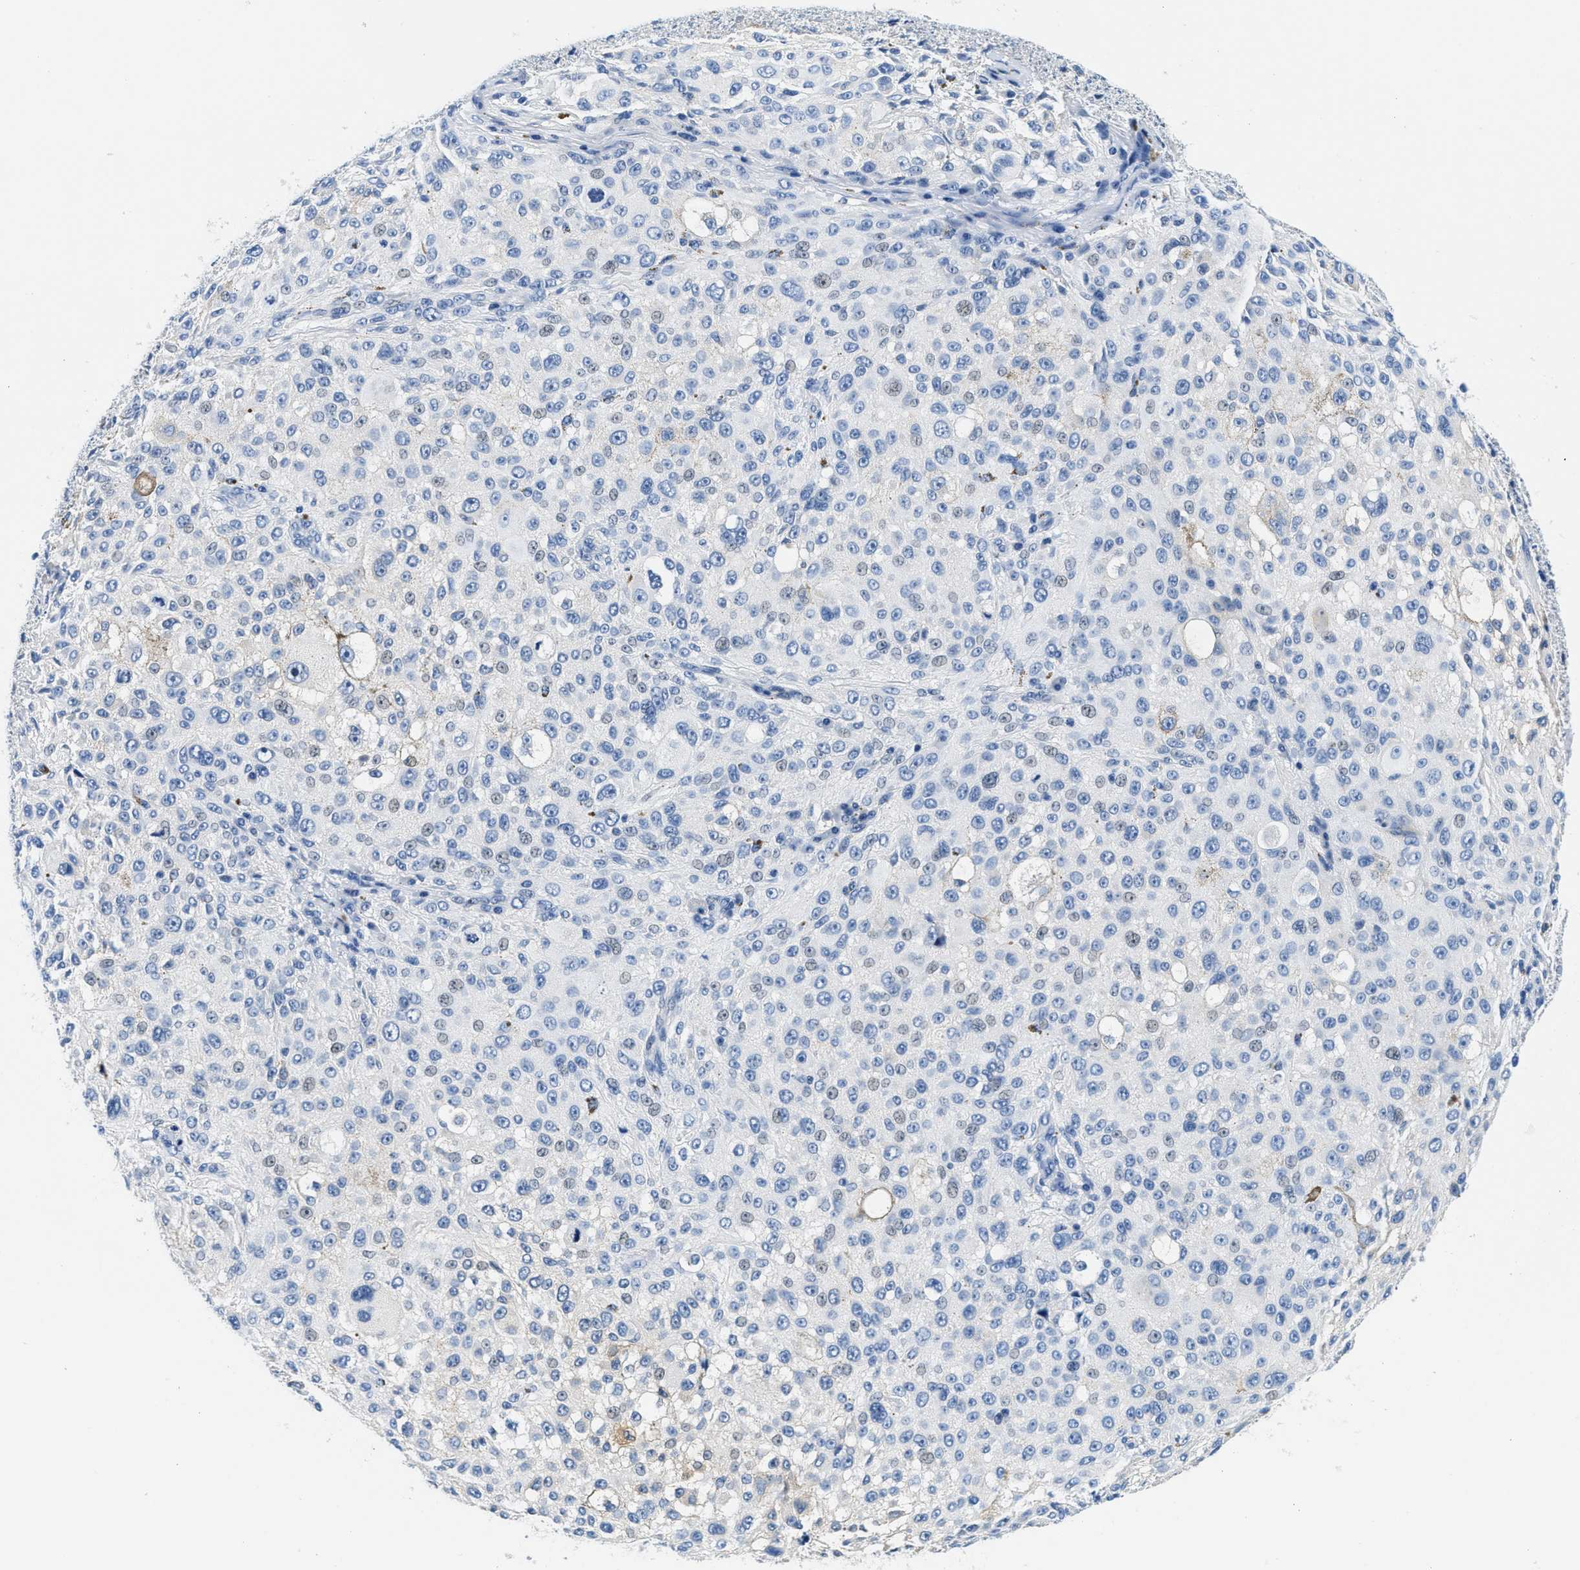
{"staining": {"intensity": "negative", "quantity": "none", "location": "none"}, "tissue": "melanoma", "cell_type": "Tumor cells", "image_type": "cancer", "snomed": [{"axis": "morphology", "description": "Necrosis, NOS"}, {"axis": "morphology", "description": "Malignant melanoma, NOS"}, {"axis": "topography", "description": "Skin"}], "caption": "Tumor cells show no significant staining in malignant melanoma.", "gene": "GSTM3", "patient": {"sex": "female", "age": 87}}